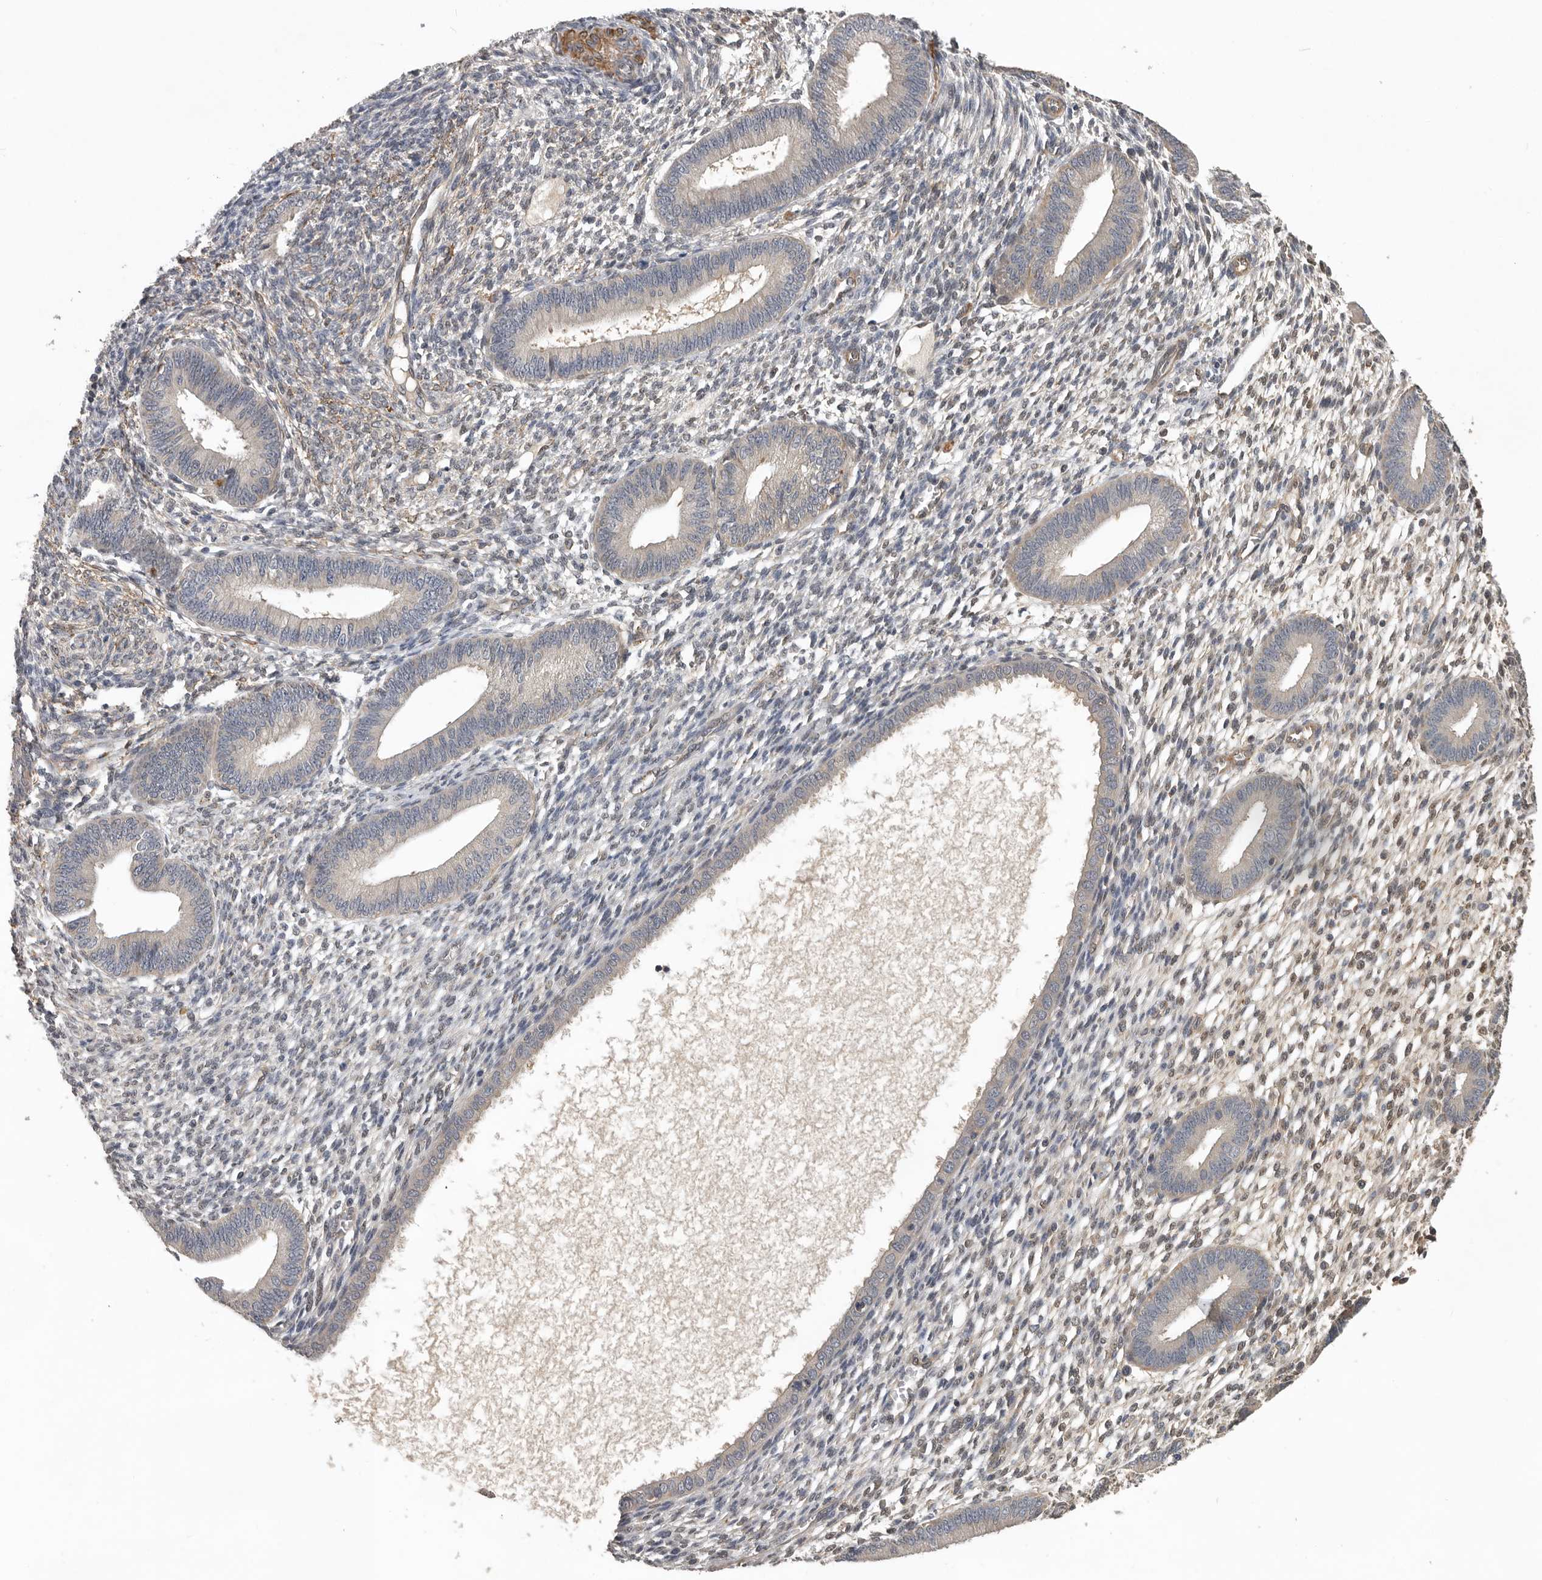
{"staining": {"intensity": "weak", "quantity": "<25%", "location": "cytoplasmic/membranous"}, "tissue": "endometrium", "cell_type": "Cells in endometrial stroma", "image_type": "normal", "snomed": [{"axis": "morphology", "description": "Normal tissue, NOS"}, {"axis": "topography", "description": "Endometrium"}], "caption": "Immunohistochemical staining of unremarkable human endometrium shows no significant staining in cells in endometrial stroma. (DAB immunohistochemistry visualized using brightfield microscopy, high magnification).", "gene": "RNF157", "patient": {"sex": "female", "age": 46}}